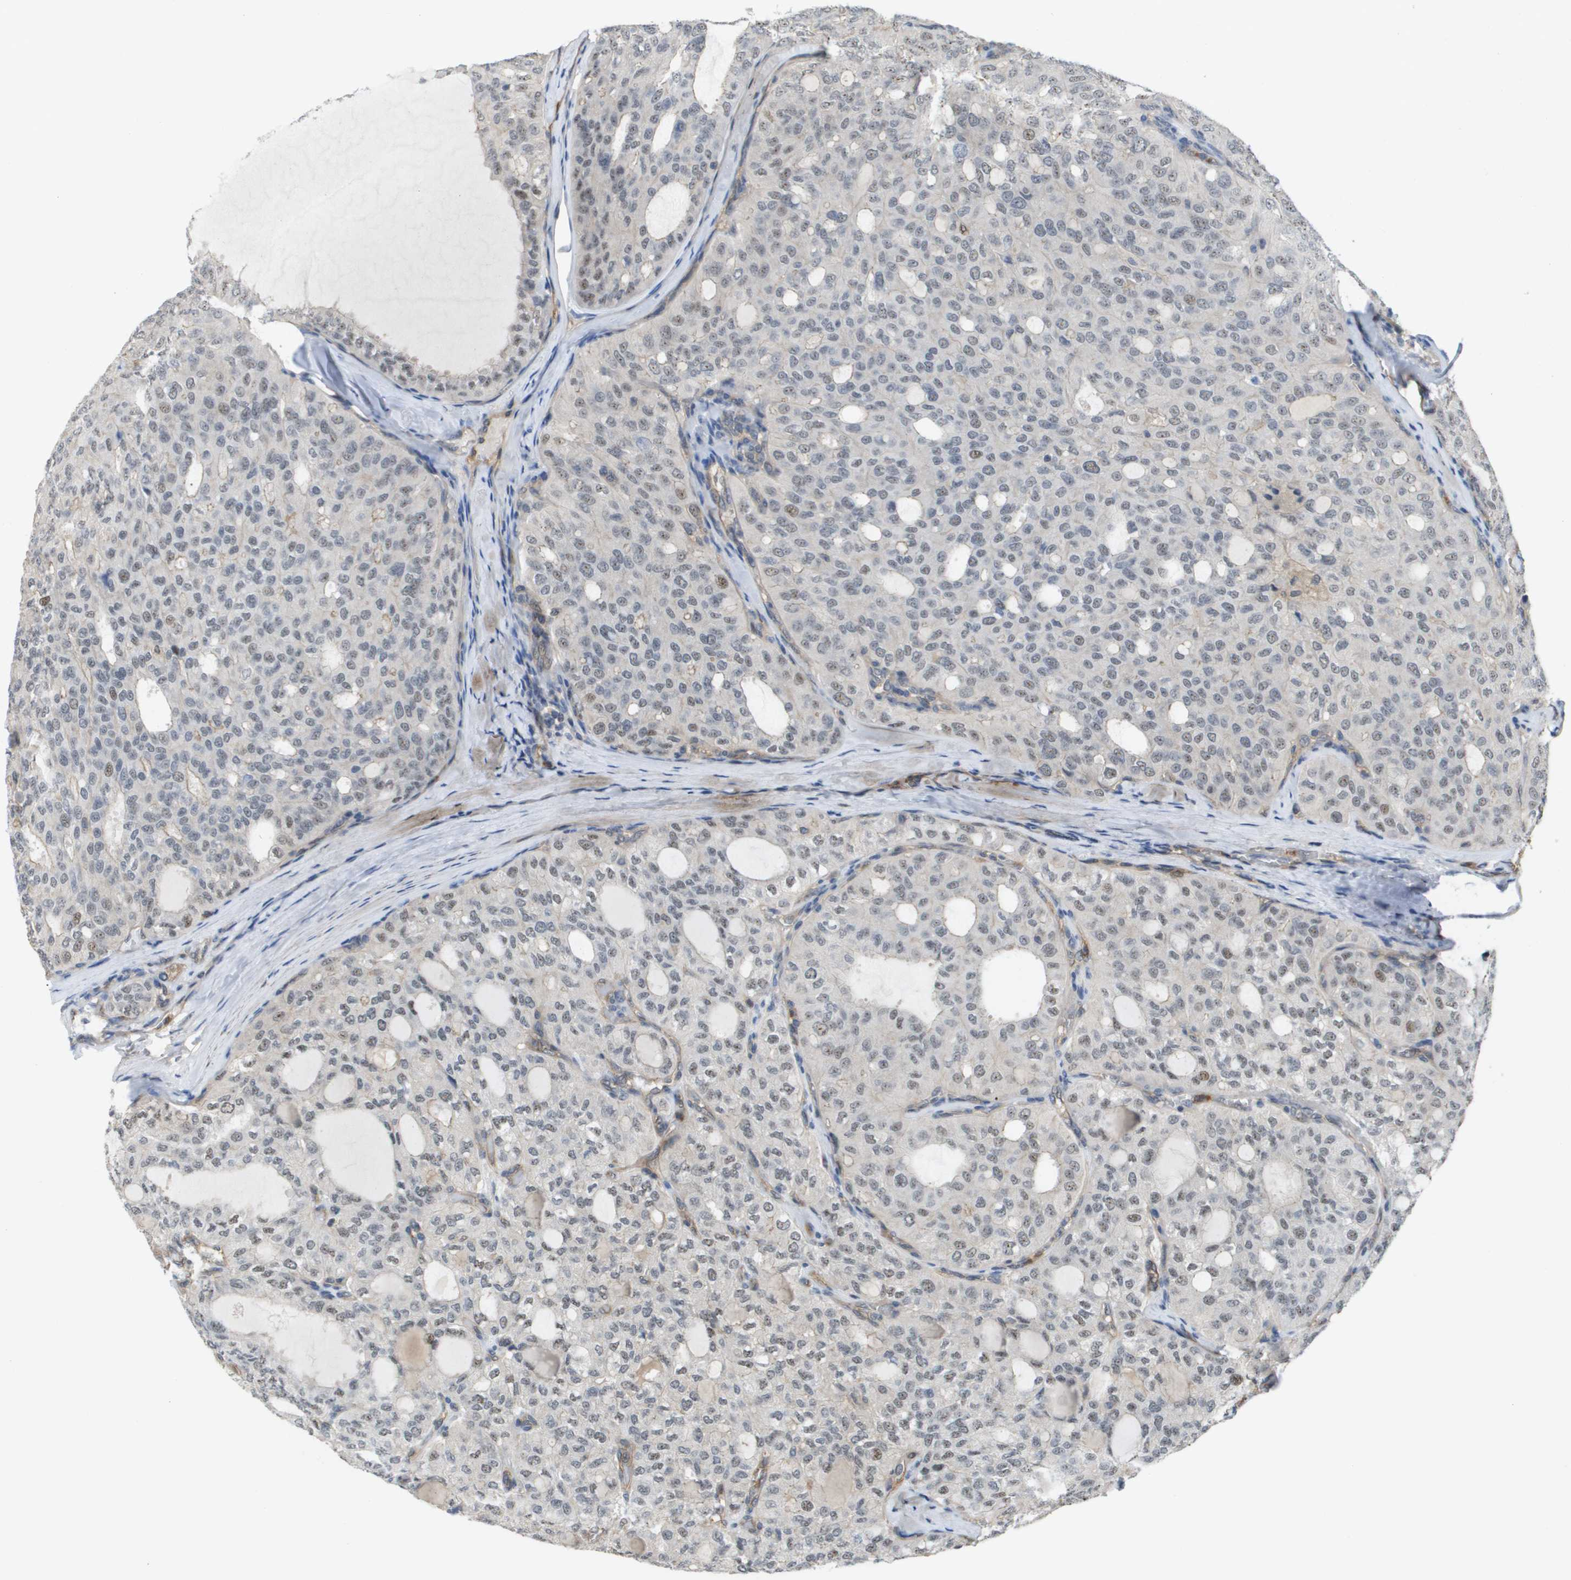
{"staining": {"intensity": "weak", "quantity": "<25%", "location": "nuclear"}, "tissue": "thyroid cancer", "cell_type": "Tumor cells", "image_type": "cancer", "snomed": [{"axis": "morphology", "description": "Follicular adenoma carcinoma, NOS"}, {"axis": "topography", "description": "Thyroid gland"}], "caption": "This is a photomicrograph of IHC staining of follicular adenoma carcinoma (thyroid), which shows no staining in tumor cells. The staining was performed using DAB (3,3'-diaminobenzidine) to visualize the protein expression in brown, while the nuclei were stained in blue with hematoxylin (Magnification: 20x).", "gene": "RNF112", "patient": {"sex": "male", "age": 75}}